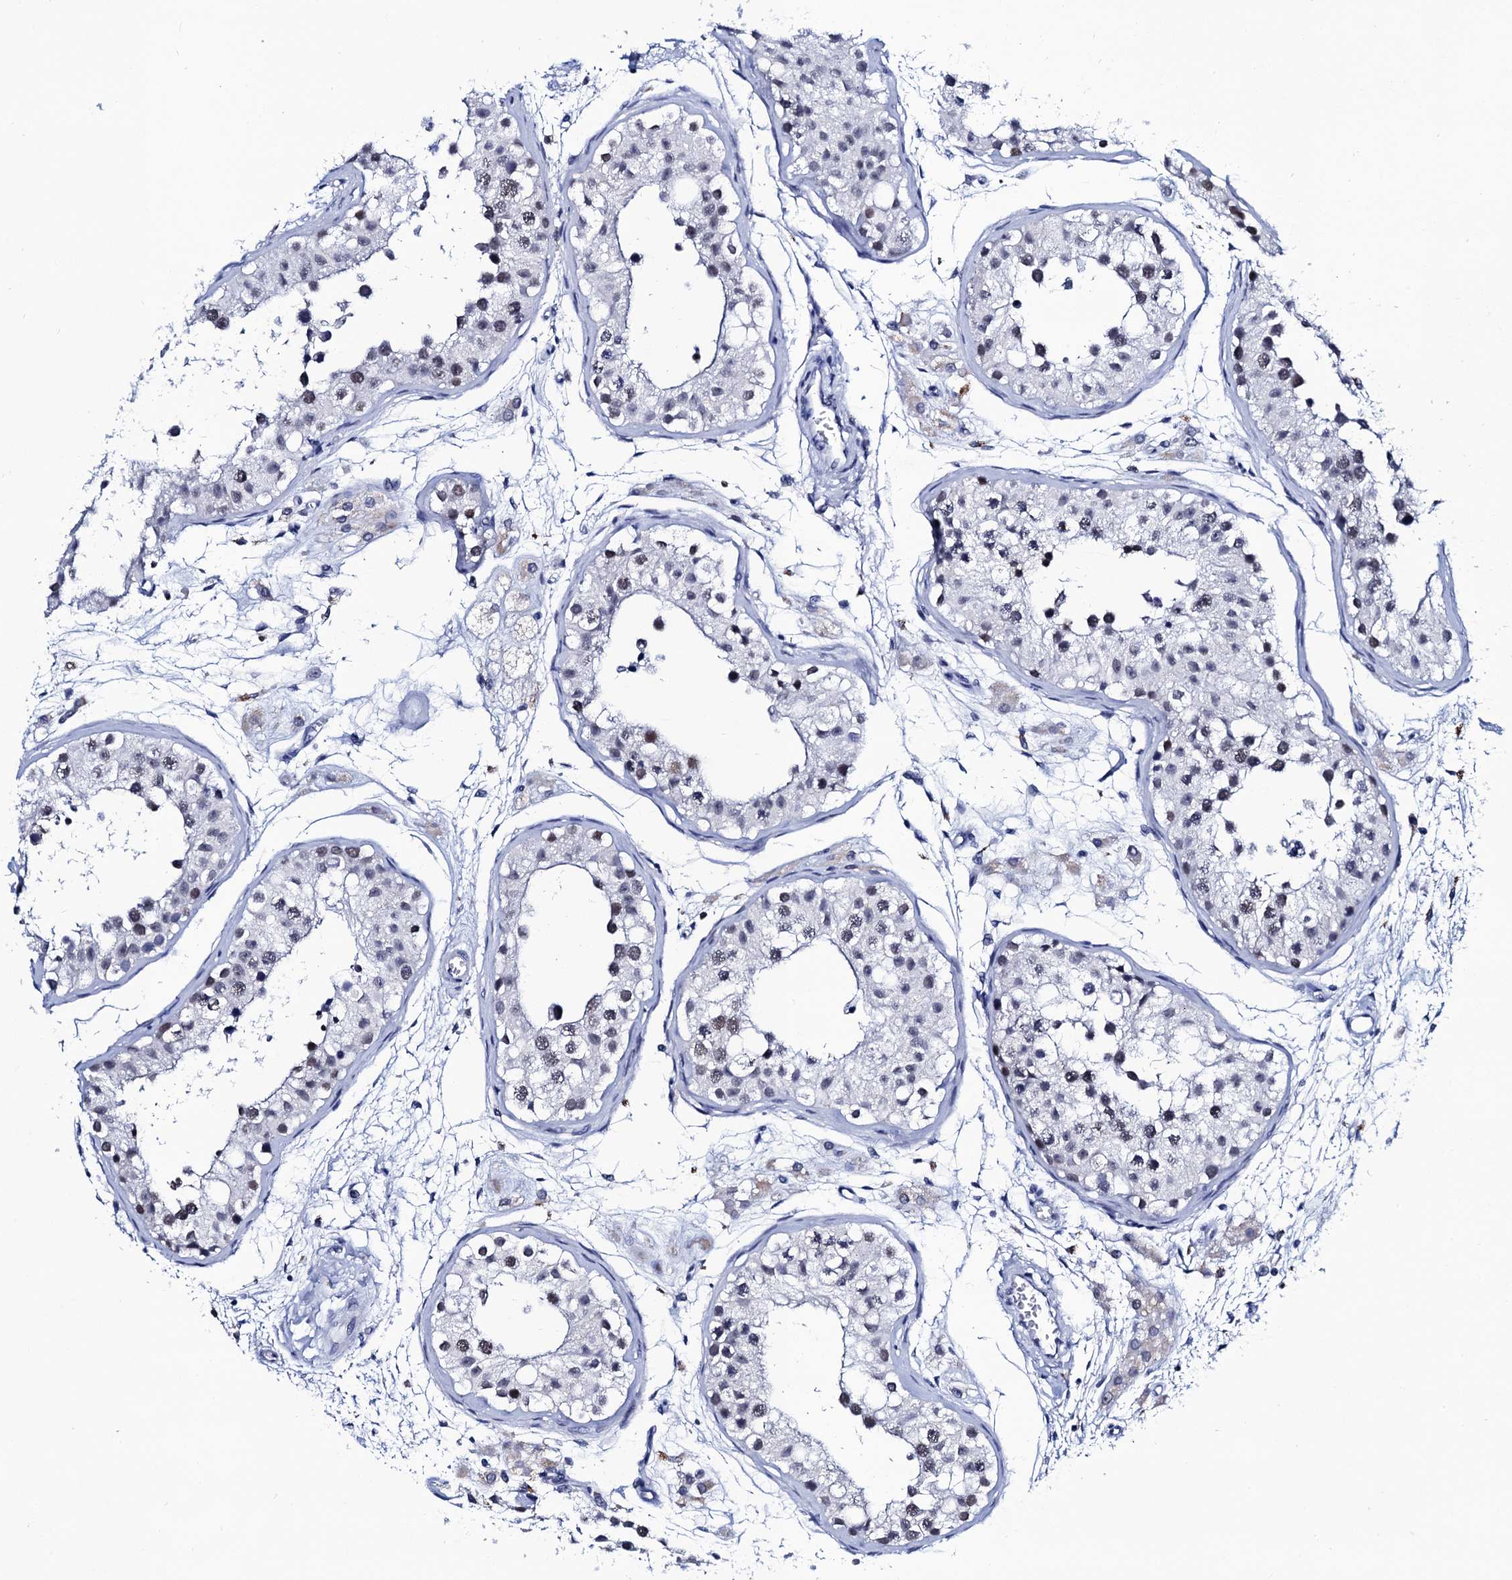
{"staining": {"intensity": "weak", "quantity": "25%-75%", "location": "nuclear"}, "tissue": "testis", "cell_type": "Cells in seminiferous ducts", "image_type": "normal", "snomed": [{"axis": "morphology", "description": "Normal tissue, NOS"}, {"axis": "morphology", "description": "Adenocarcinoma, metastatic, NOS"}, {"axis": "topography", "description": "Testis"}], "caption": "Immunohistochemical staining of unremarkable testis demonstrates 25%-75% levels of weak nuclear protein staining in about 25%-75% of cells in seminiferous ducts. (brown staining indicates protein expression, while blue staining denotes nuclei).", "gene": "SLC7A10", "patient": {"sex": "male", "age": 26}}